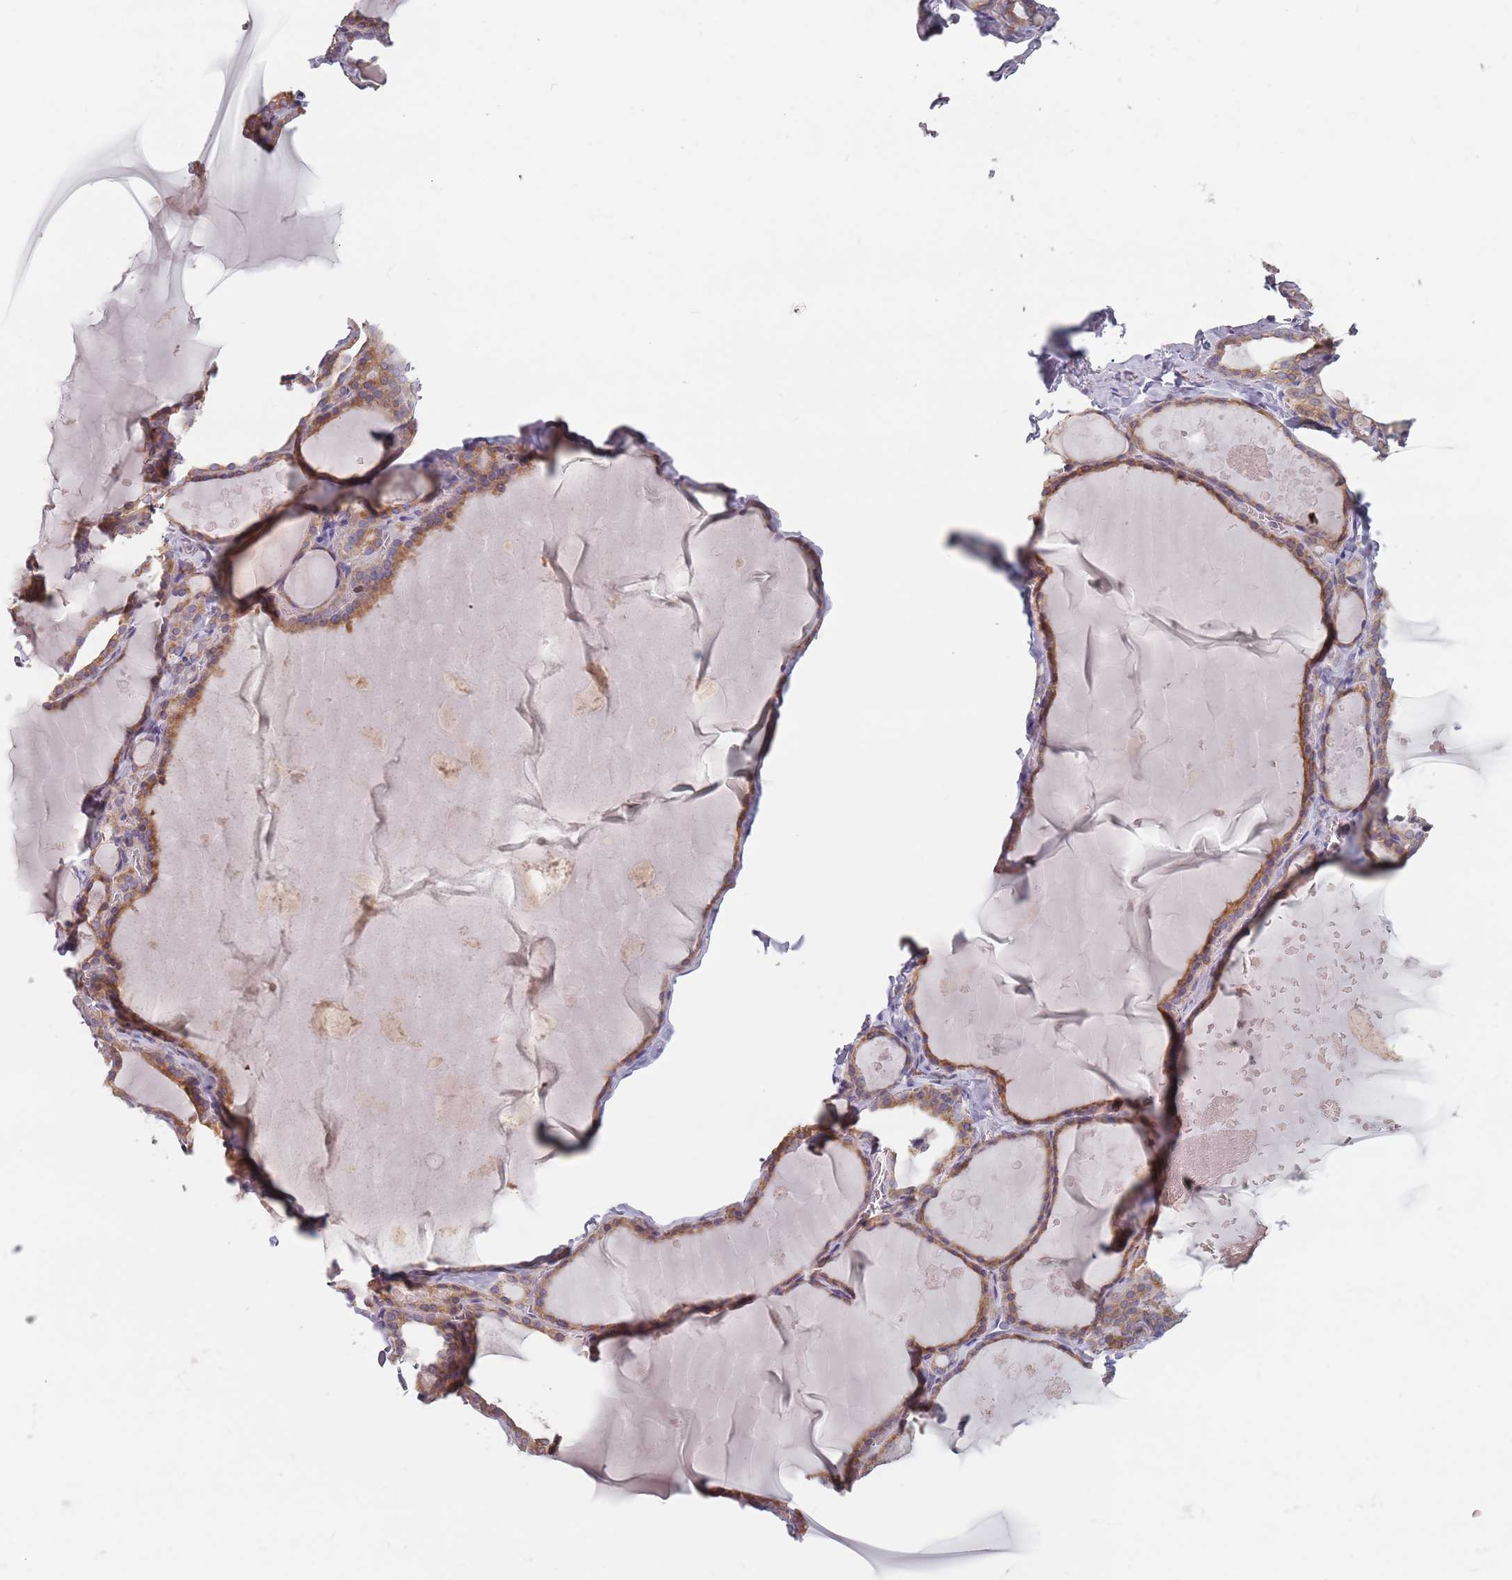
{"staining": {"intensity": "weak", "quantity": ">75%", "location": "cytoplasmic/membranous"}, "tissue": "thyroid gland", "cell_type": "Glandular cells", "image_type": "normal", "snomed": [{"axis": "morphology", "description": "Normal tissue, NOS"}, {"axis": "topography", "description": "Thyroid gland"}], "caption": "Protein staining displays weak cytoplasmic/membranous staining in about >75% of glandular cells in benign thyroid gland.", "gene": "RPS9", "patient": {"sex": "male", "age": 56}}